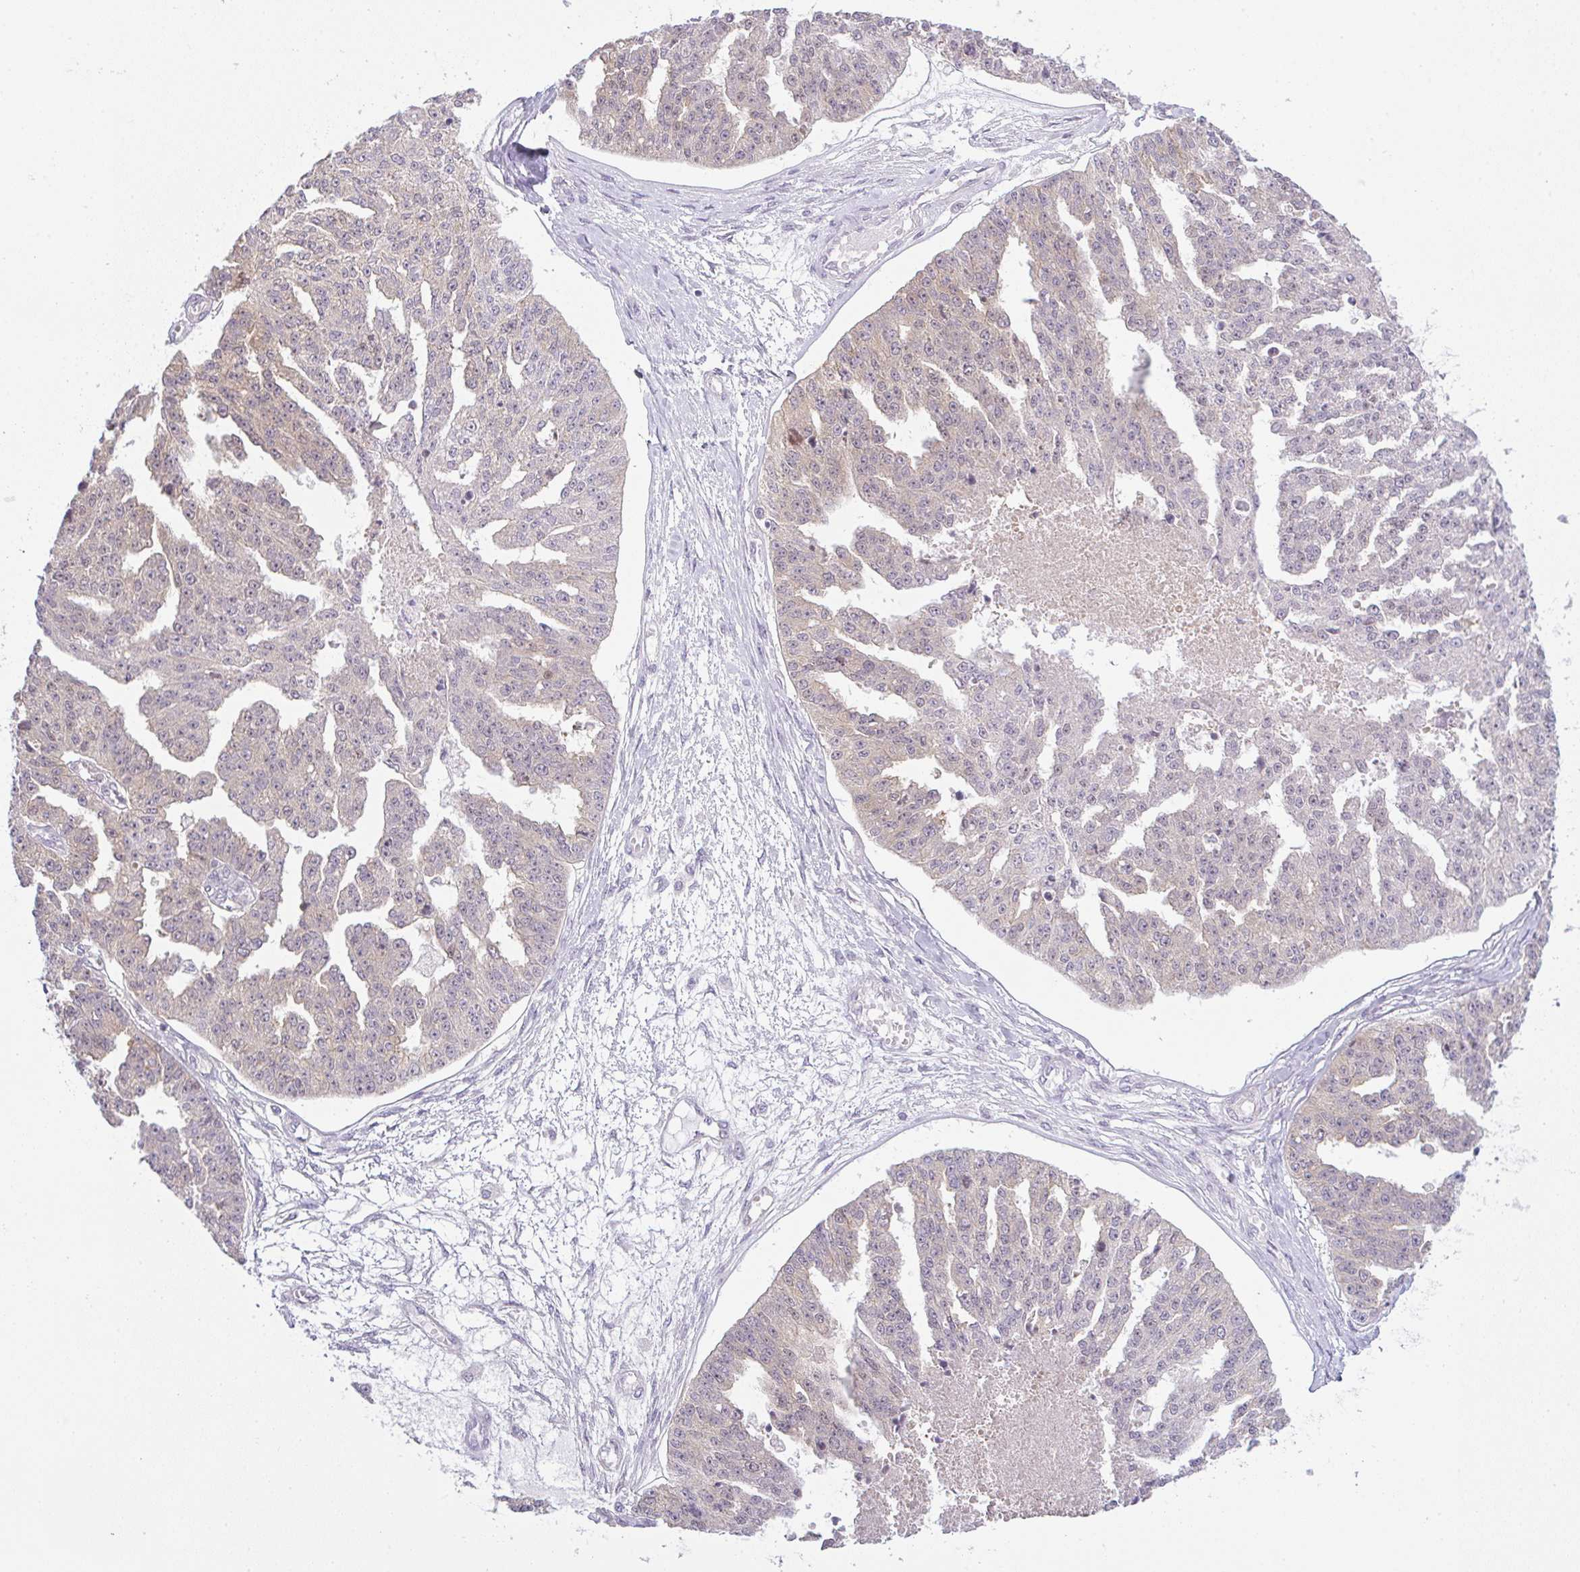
{"staining": {"intensity": "weak", "quantity": "<25%", "location": "nuclear"}, "tissue": "ovarian cancer", "cell_type": "Tumor cells", "image_type": "cancer", "snomed": [{"axis": "morphology", "description": "Cystadenocarcinoma, serous, NOS"}, {"axis": "topography", "description": "Ovary"}], "caption": "This is an immunohistochemistry (IHC) image of ovarian cancer. There is no expression in tumor cells.", "gene": "CSE1L", "patient": {"sex": "female", "age": 58}}